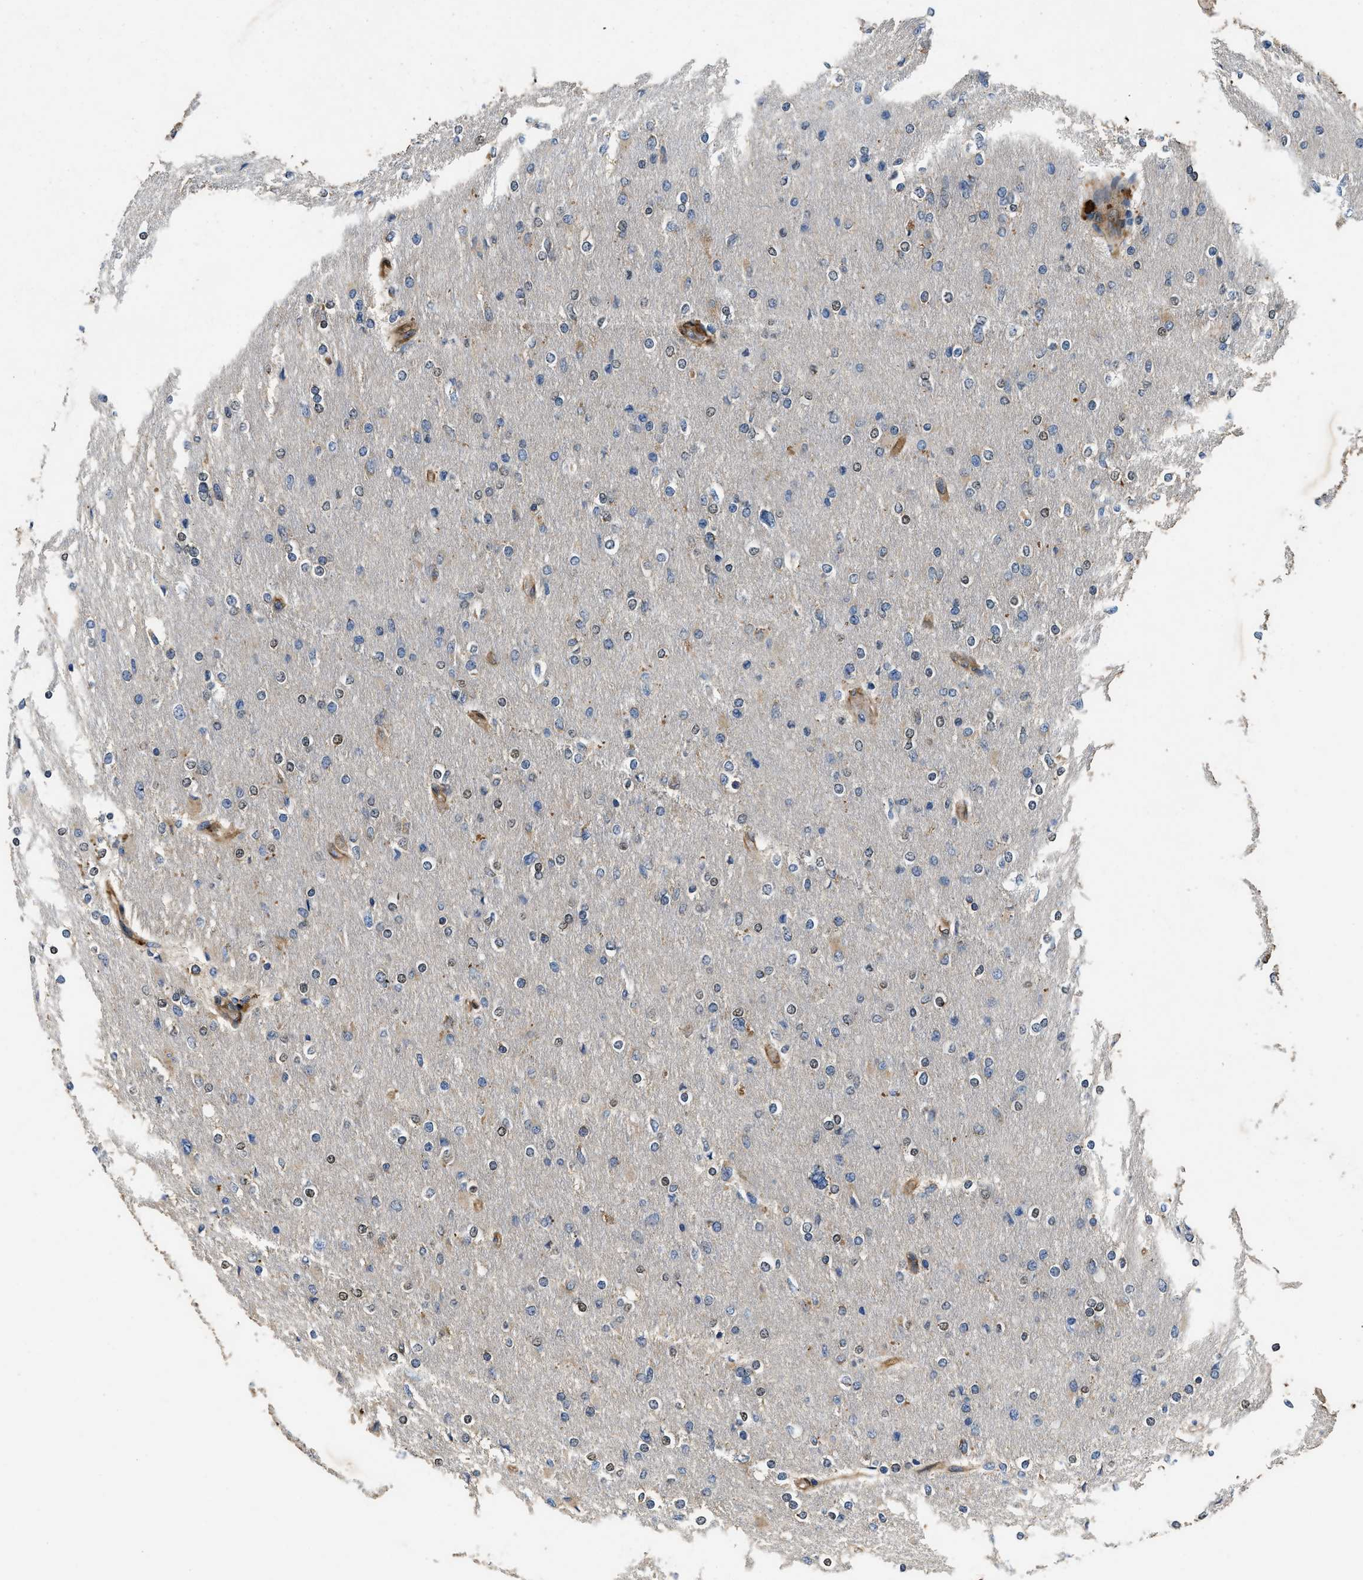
{"staining": {"intensity": "weak", "quantity": "<25%", "location": "nuclear"}, "tissue": "glioma", "cell_type": "Tumor cells", "image_type": "cancer", "snomed": [{"axis": "morphology", "description": "Glioma, malignant, High grade"}, {"axis": "topography", "description": "Cerebral cortex"}], "caption": "Immunohistochemistry (IHC) of human glioma reveals no expression in tumor cells.", "gene": "RAPH1", "patient": {"sex": "female", "age": 36}}